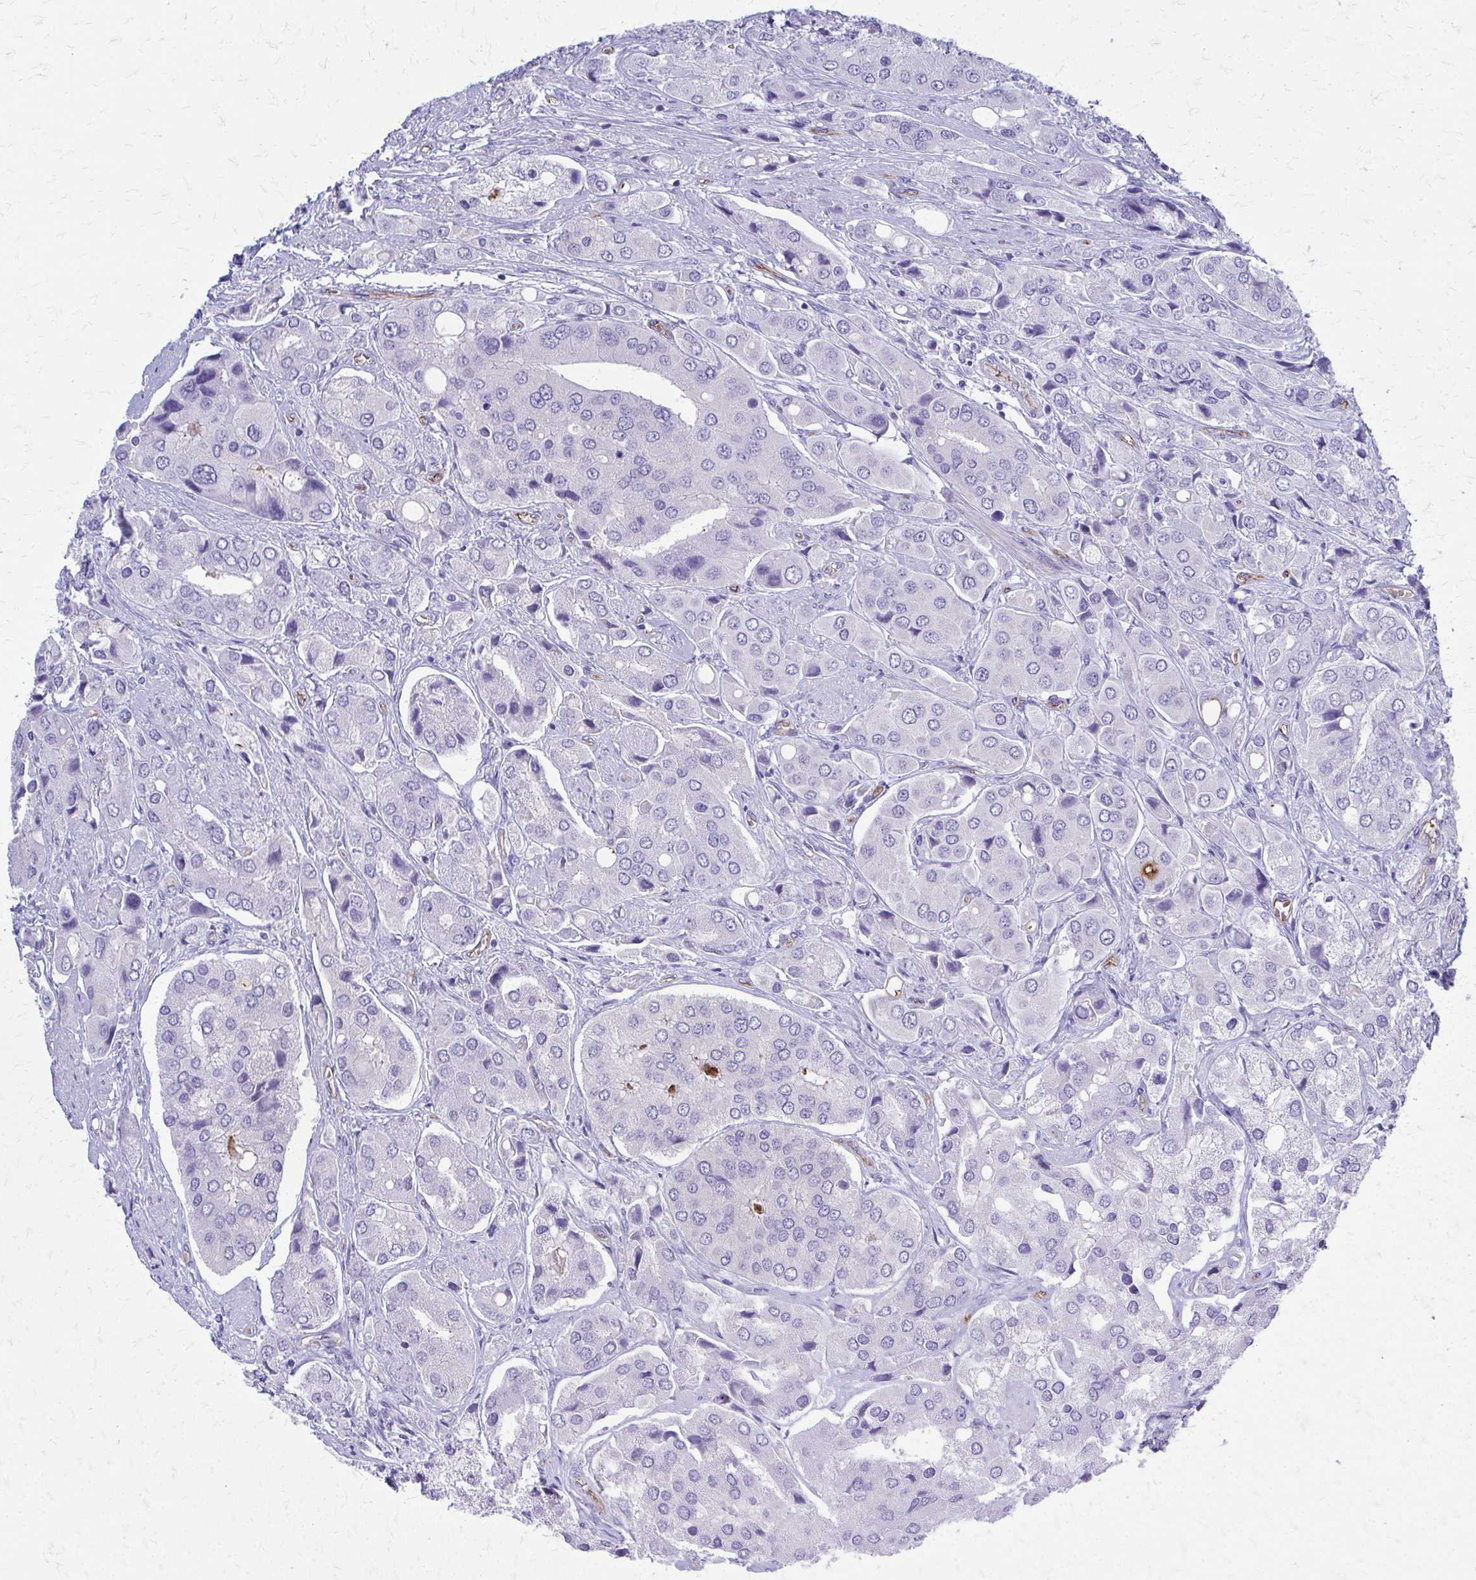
{"staining": {"intensity": "negative", "quantity": "none", "location": "none"}, "tissue": "prostate cancer", "cell_type": "Tumor cells", "image_type": "cancer", "snomed": [{"axis": "morphology", "description": "Adenocarcinoma, Low grade"}, {"axis": "topography", "description": "Prostate"}], "caption": "Prostate adenocarcinoma (low-grade) was stained to show a protein in brown. There is no significant positivity in tumor cells.", "gene": "TPSG1", "patient": {"sex": "male", "age": 69}}